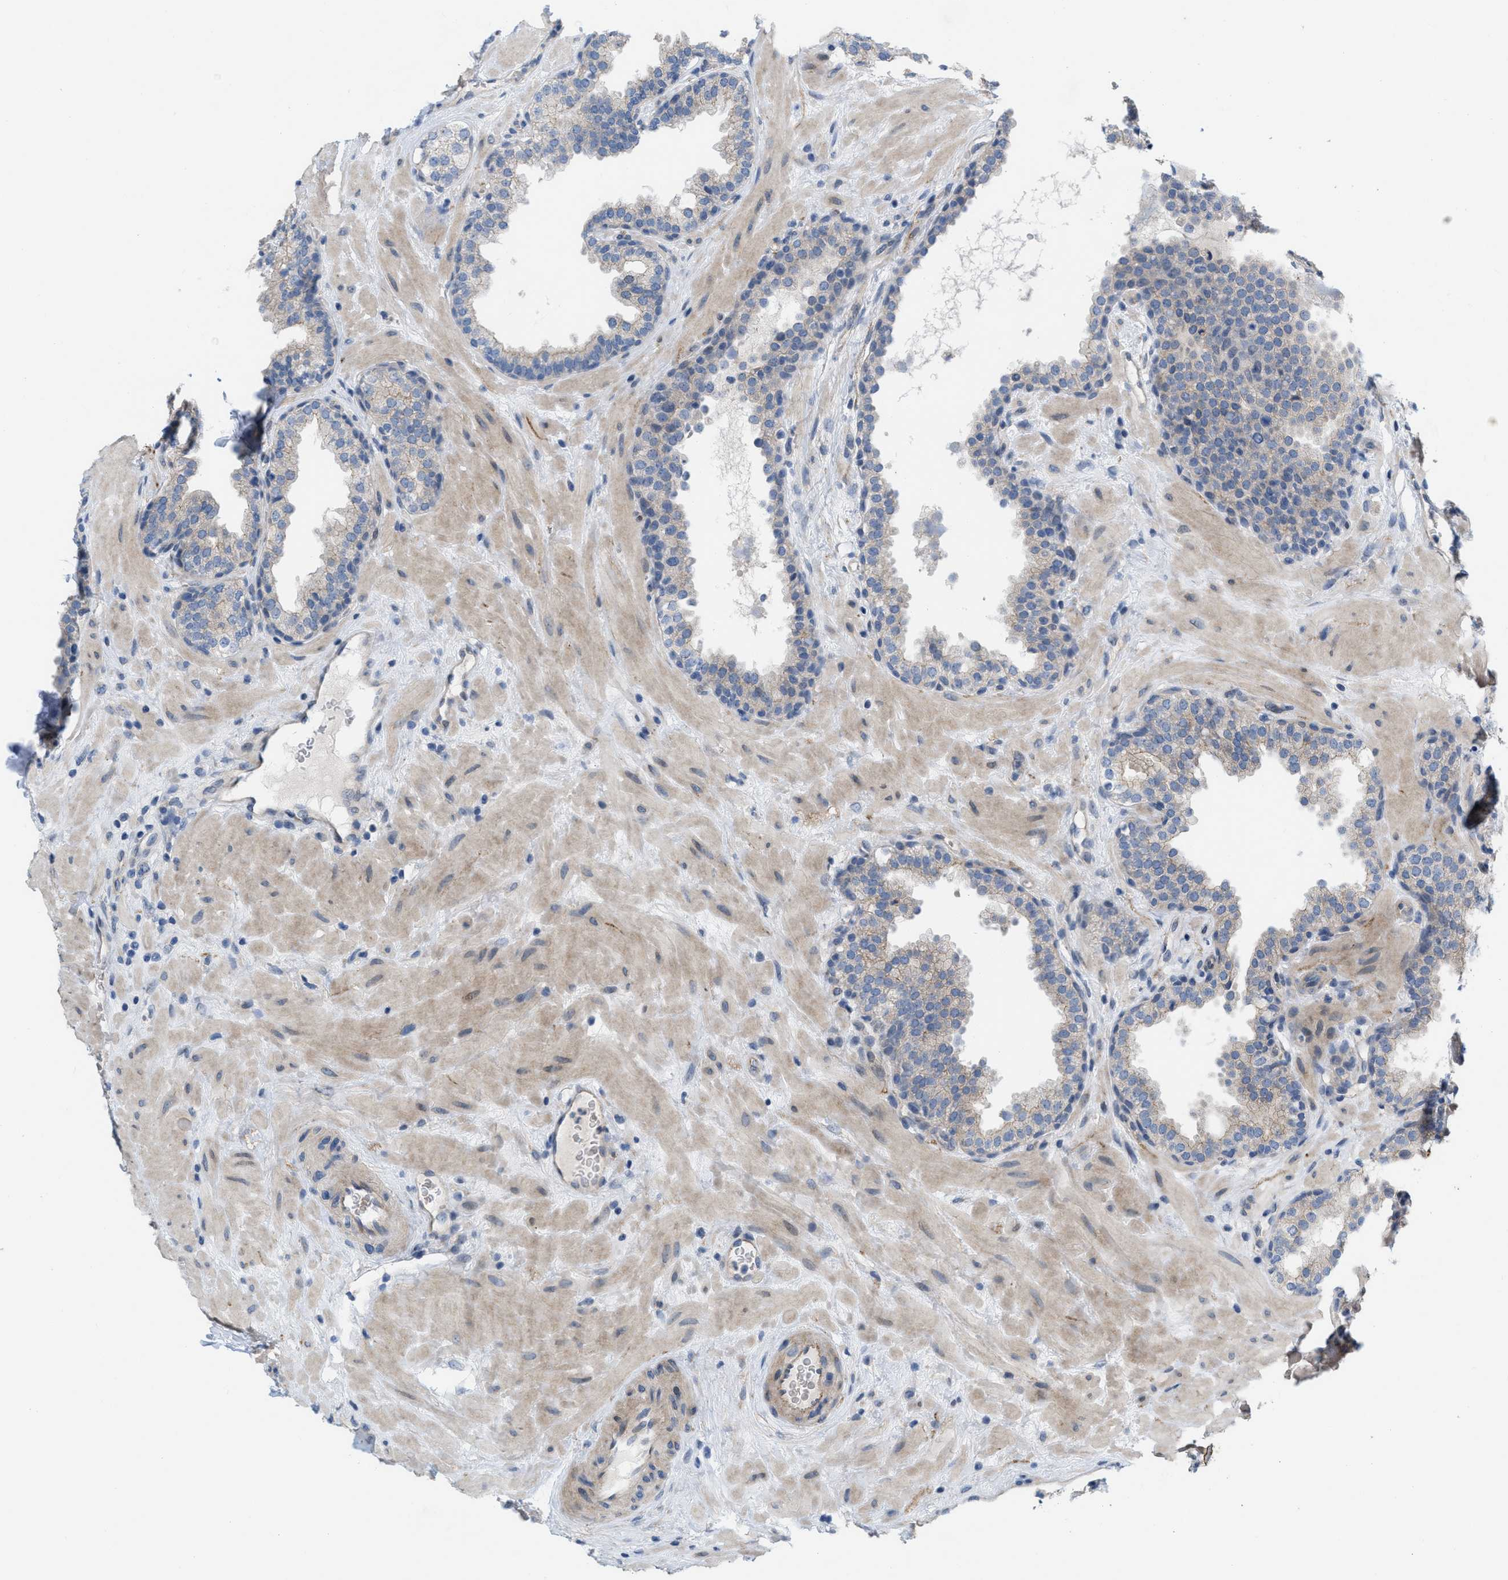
{"staining": {"intensity": "negative", "quantity": "none", "location": "none"}, "tissue": "prostate", "cell_type": "Glandular cells", "image_type": "normal", "snomed": [{"axis": "morphology", "description": "Normal tissue, NOS"}, {"axis": "topography", "description": "Prostate"}], "caption": "The image demonstrates no staining of glandular cells in benign prostate. (DAB (3,3'-diaminobenzidine) immunohistochemistry (IHC), high magnification).", "gene": "NDEL1", "patient": {"sex": "male", "age": 51}}